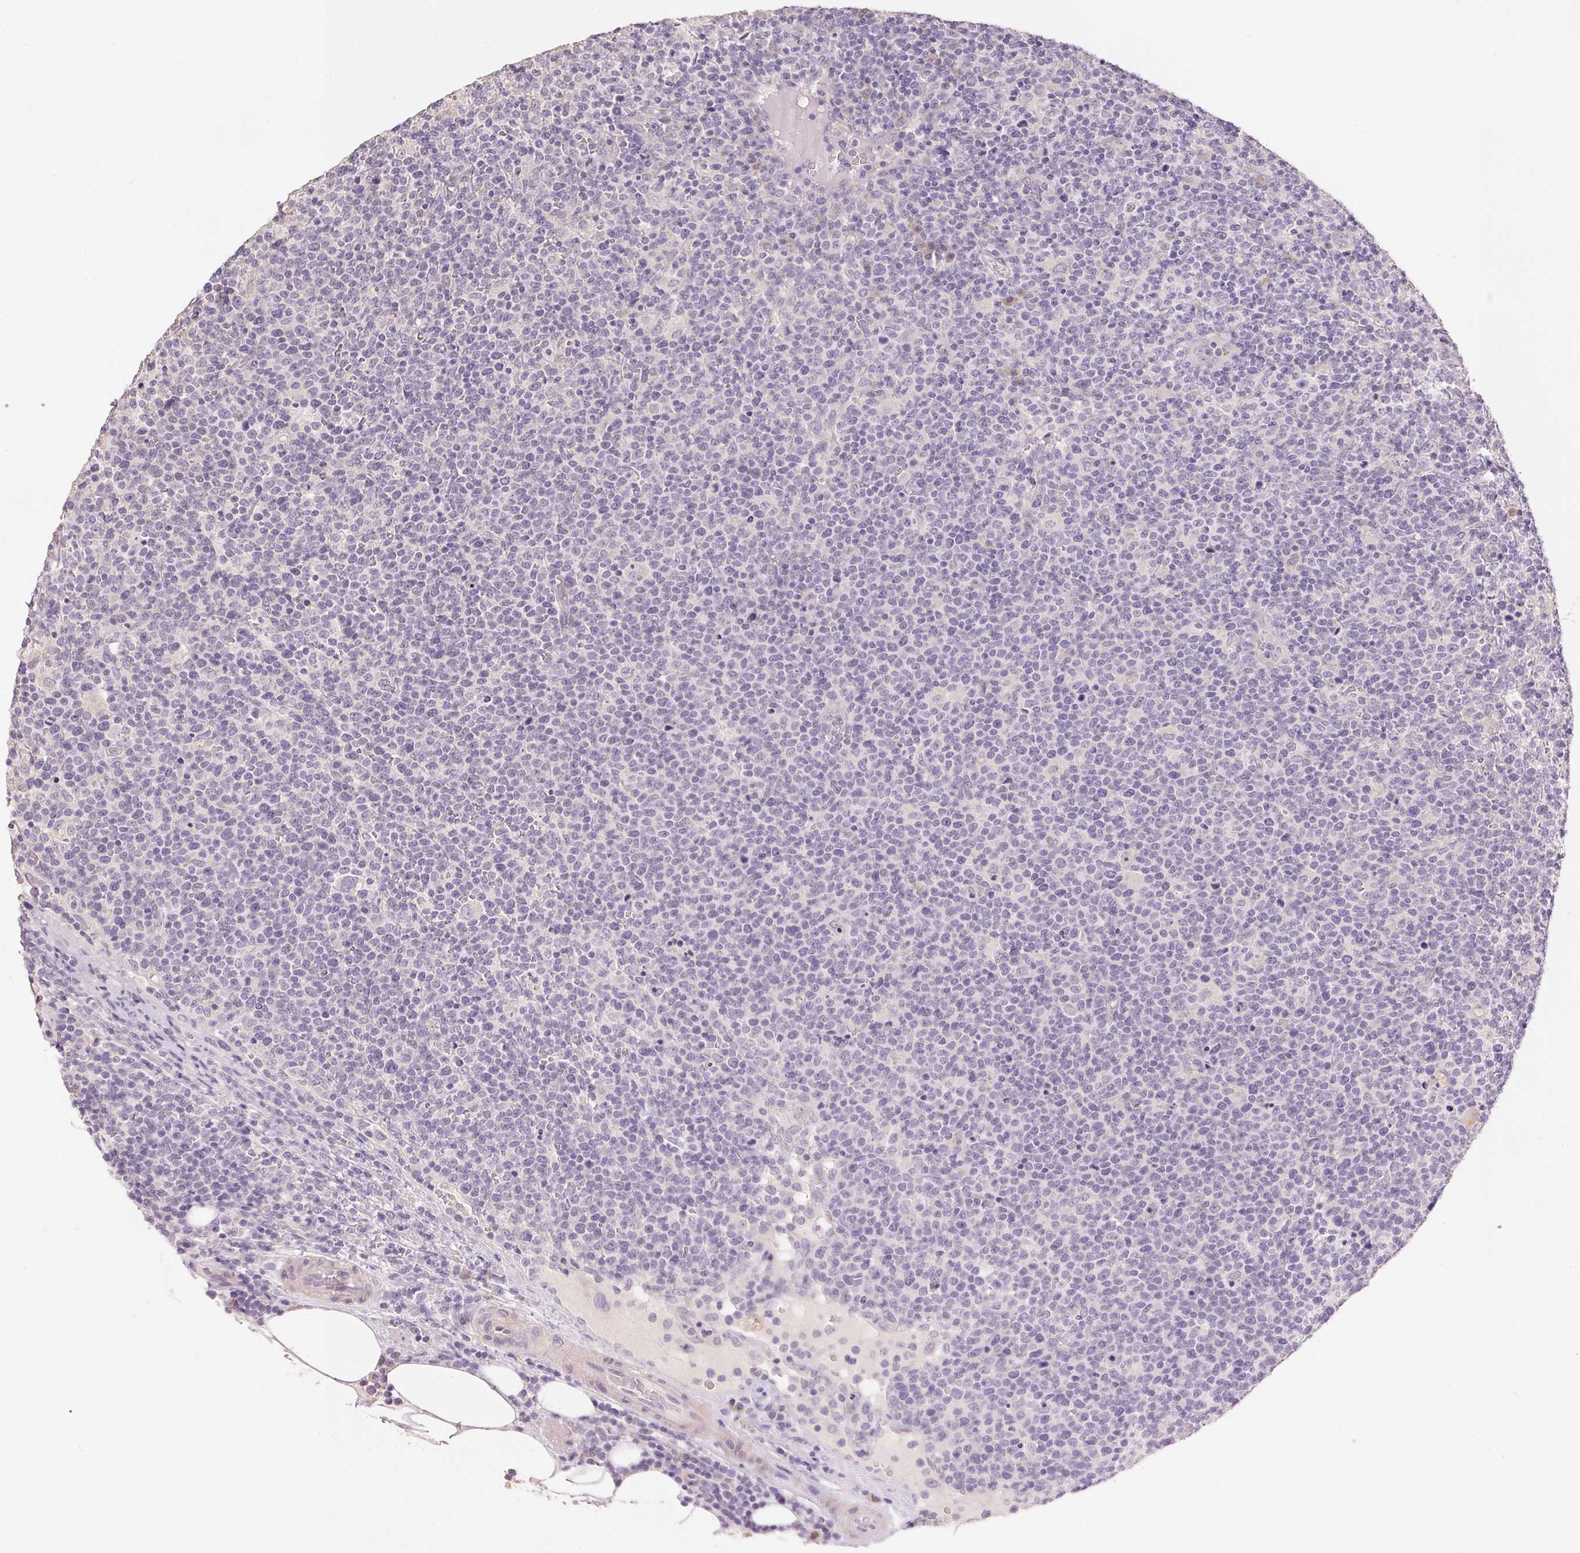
{"staining": {"intensity": "negative", "quantity": "none", "location": "none"}, "tissue": "lymphoma", "cell_type": "Tumor cells", "image_type": "cancer", "snomed": [{"axis": "morphology", "description": "Malignant lymphoma, non-Hodgkin's type, High grade"}, {"axis": "topography", "description": "Lymph node"}], "caption": "This is an immunohistochemistry image of human high-grade malignant lymphoma, non-Hodgkin's type. There is no staining in tumor cells.", "gene": "LYZL6", "patient": {"sex": "male", "age": 61}}